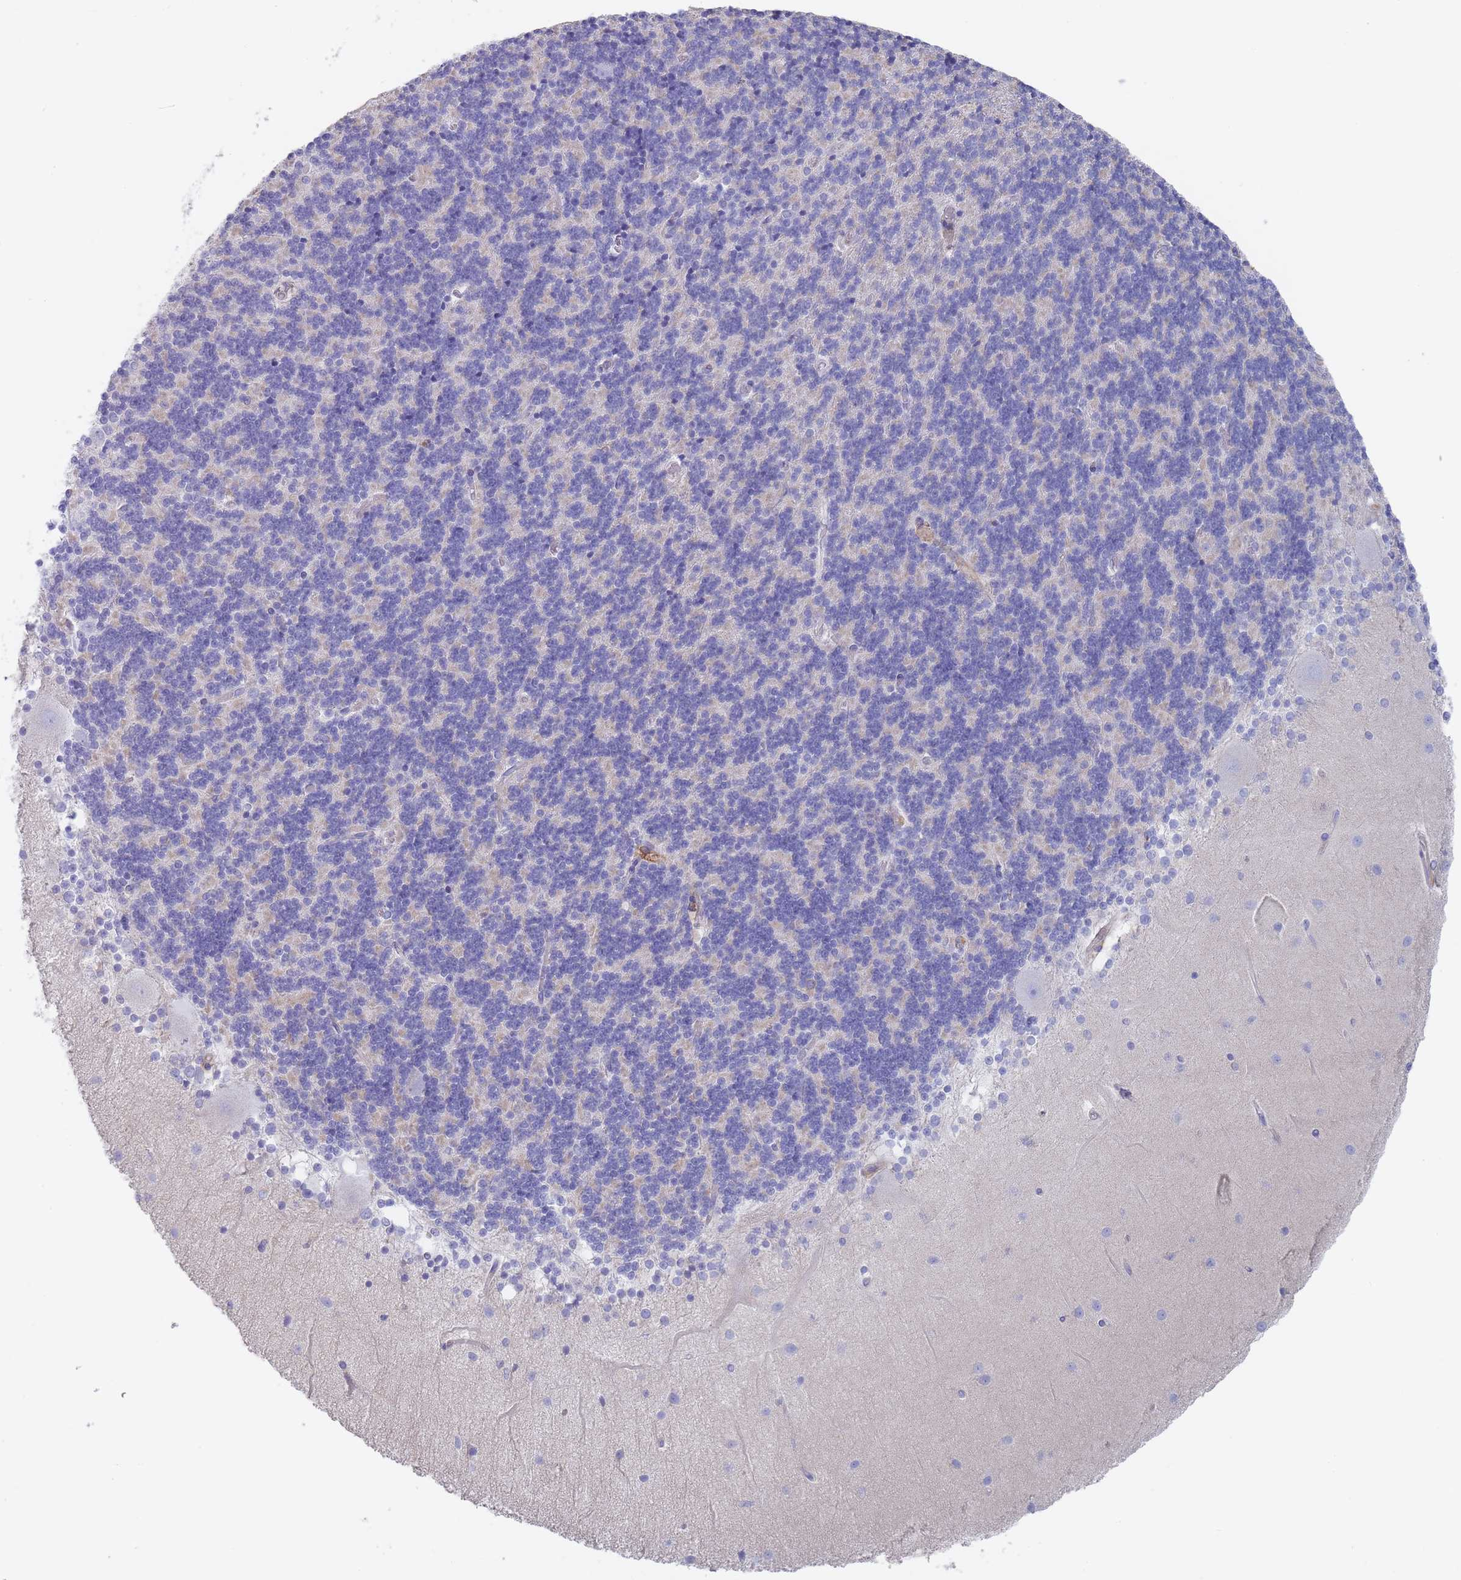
{"staining": {"intensity": "negative", "quantity": "none", "location": "none"}, "tissue": "cerebellum", "cell_type": "Cells in granular layer", "image_type": "normal", "snomed": [{"axis": "morphology", "description": "Normal tissue, NOS"}, {"axis": "topography", "description": "Cerebellum"}], "caption": "Benign cerebellum was stained to show a protein in brown. There is no significant positivity in cells in granular layer.", "gene": "SCCPDH", "patient": {"sex": "female", "age": 54}}